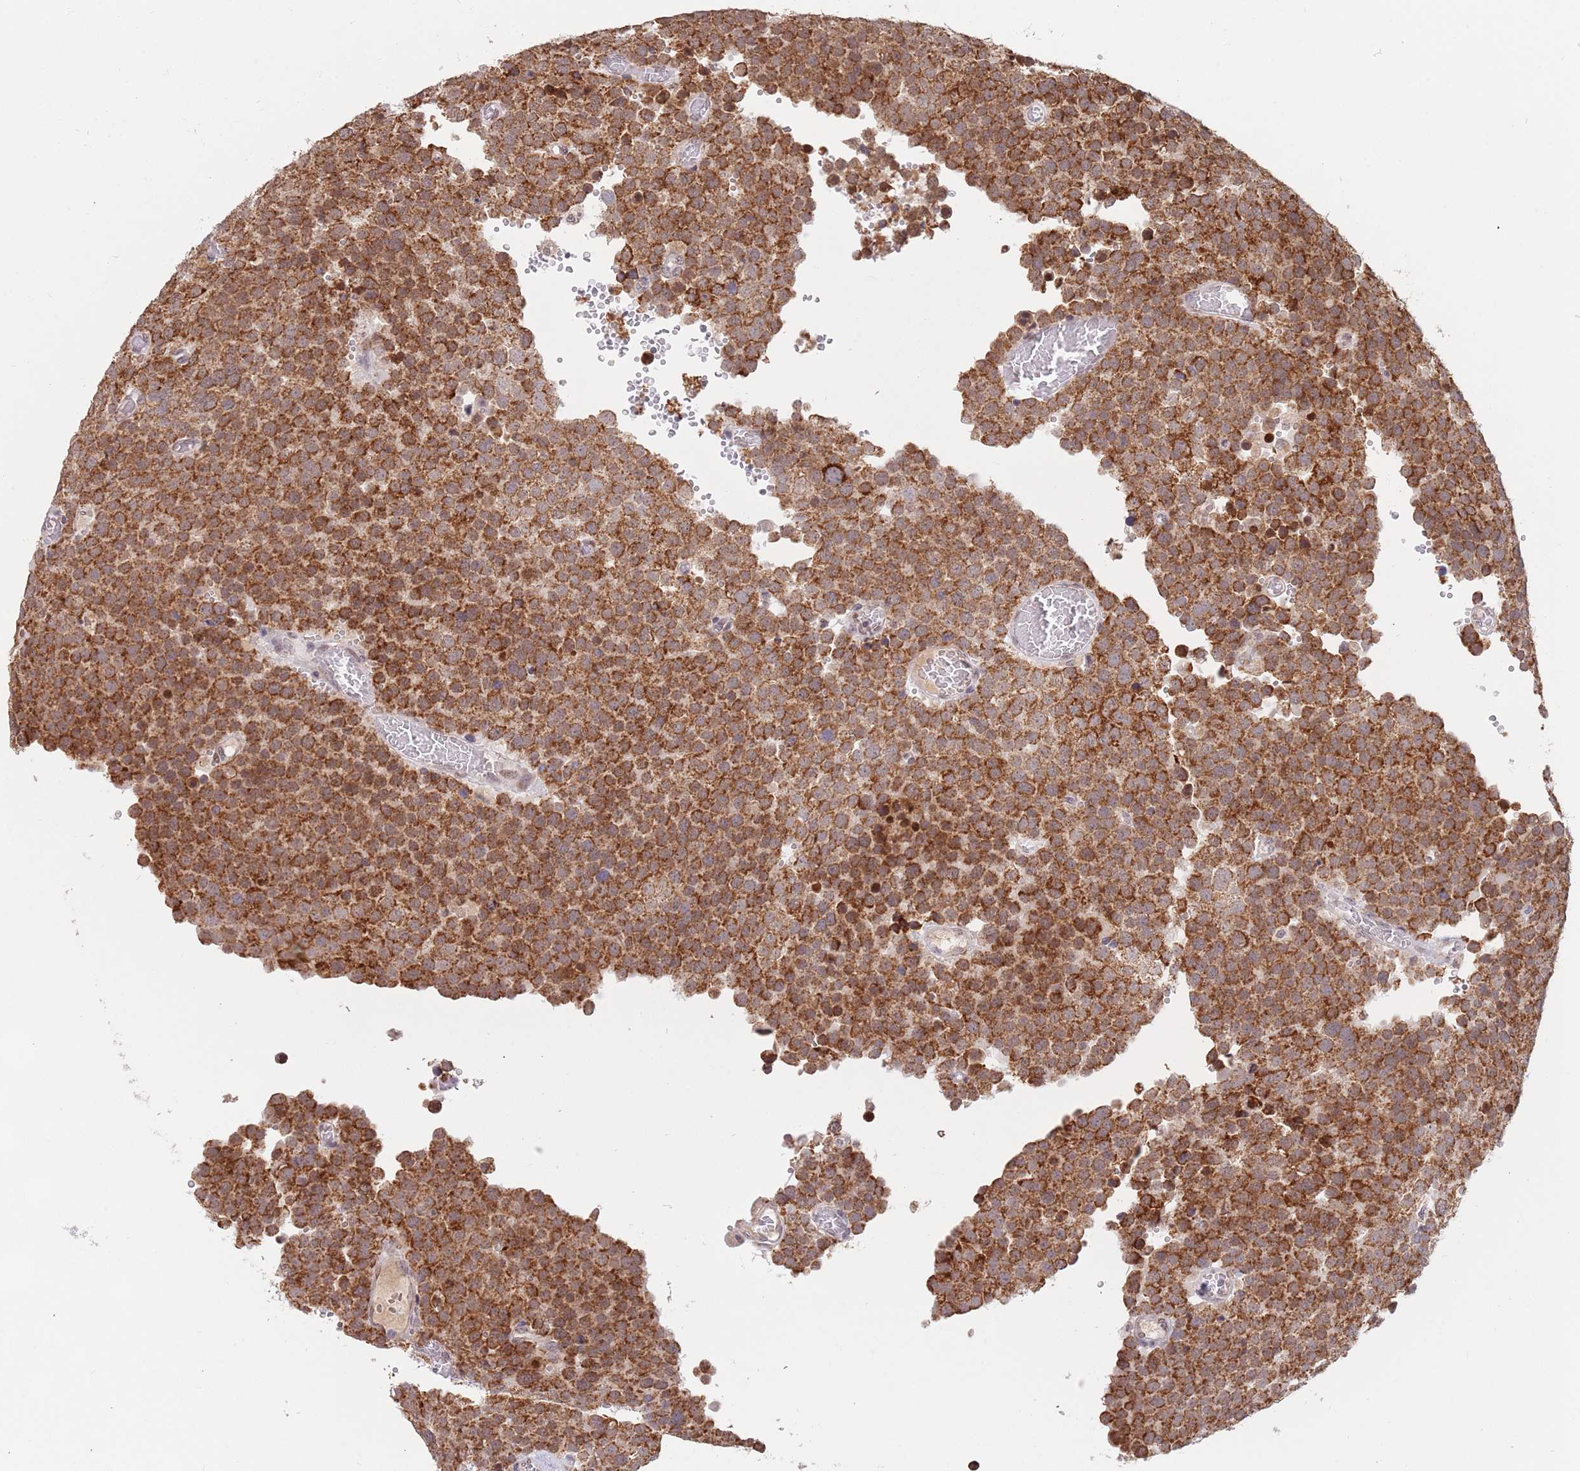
{"staining": {"intensity": "strong", "quantity": ">75%", "location": "cytoplasmic/membranous"}, "tissue": "testis cancer", "cell_type": "Tumor cells", "image_type": "cancer", "snomed": [{"axis": "morphology", "description": "Normal tissue, NOS"}, {"axis": "morphology", "description": "Seminoma, NOS"}, {"axis": "topography", "description": "Testis"}], "caption": "This histopathology image reveals immunohistochemistry staining of human testis cancer, with high strong cytoplasmic/membranous expression in approximately >75% of tumor cells.", "gene": "TIMM13", "patient": {"sex": "male", "age": 71}}